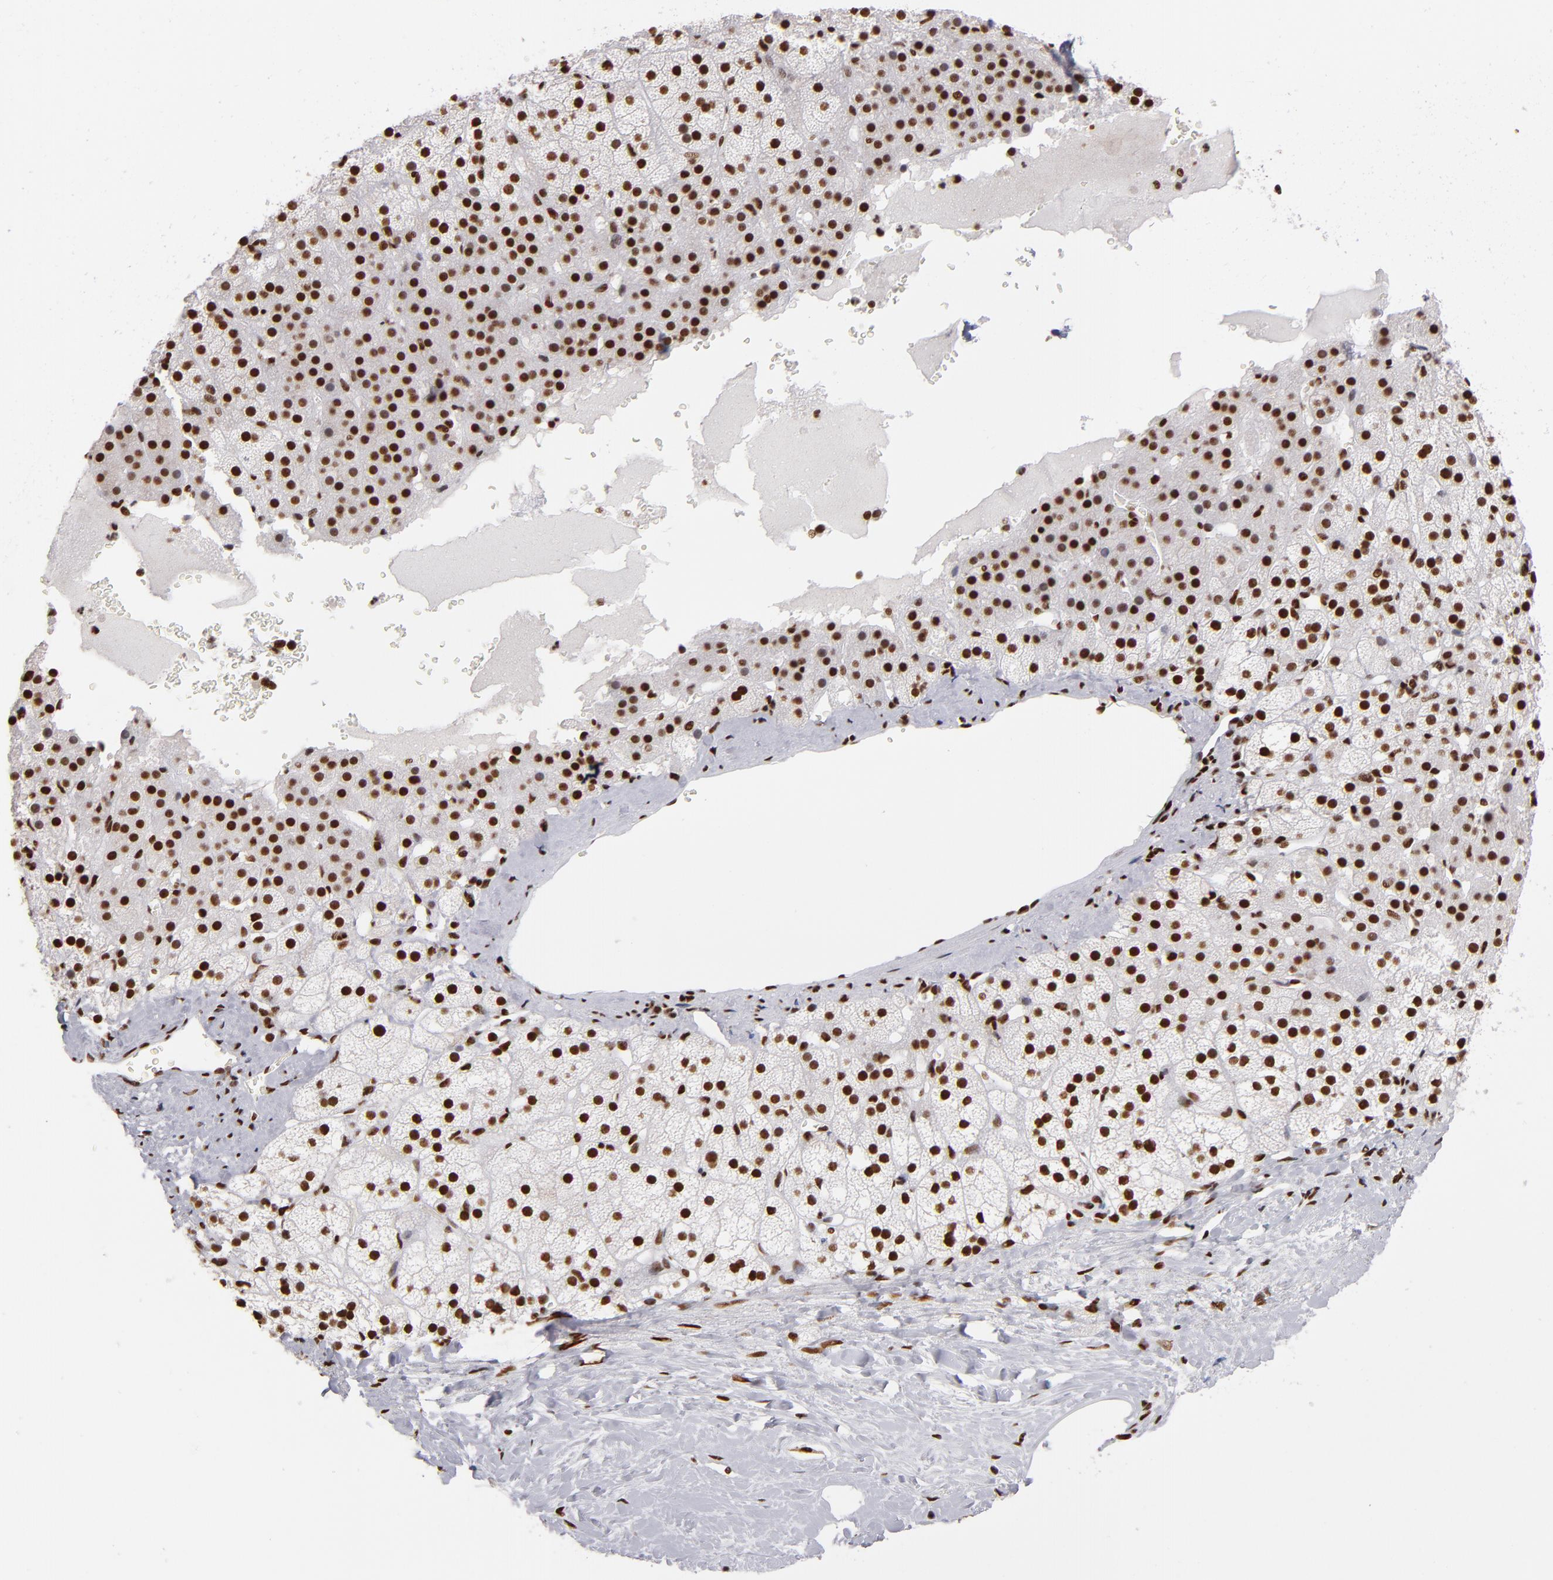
{"staining": {"intensity": "strong", "quantity": ">75%", "location": "nuclear"}, "tissue": "adrenal gland", "cell_type": "Glandular cells", "image_type": "normal", "snomed": [{"axis": "morphology", "description": "Normal tissue, NOS"}, {"axis": "topography", "description": "Adrenal gland"}], "caption": "A histopathology image of human adrenal gland stained for a protein exhibits strong nuclear brown staining in glandular cells. (DAB IHC, brown staining for protein, blue staining for nuclei).", "gene": "MRE11", "patient": {"sex": "male", "age": 35}}